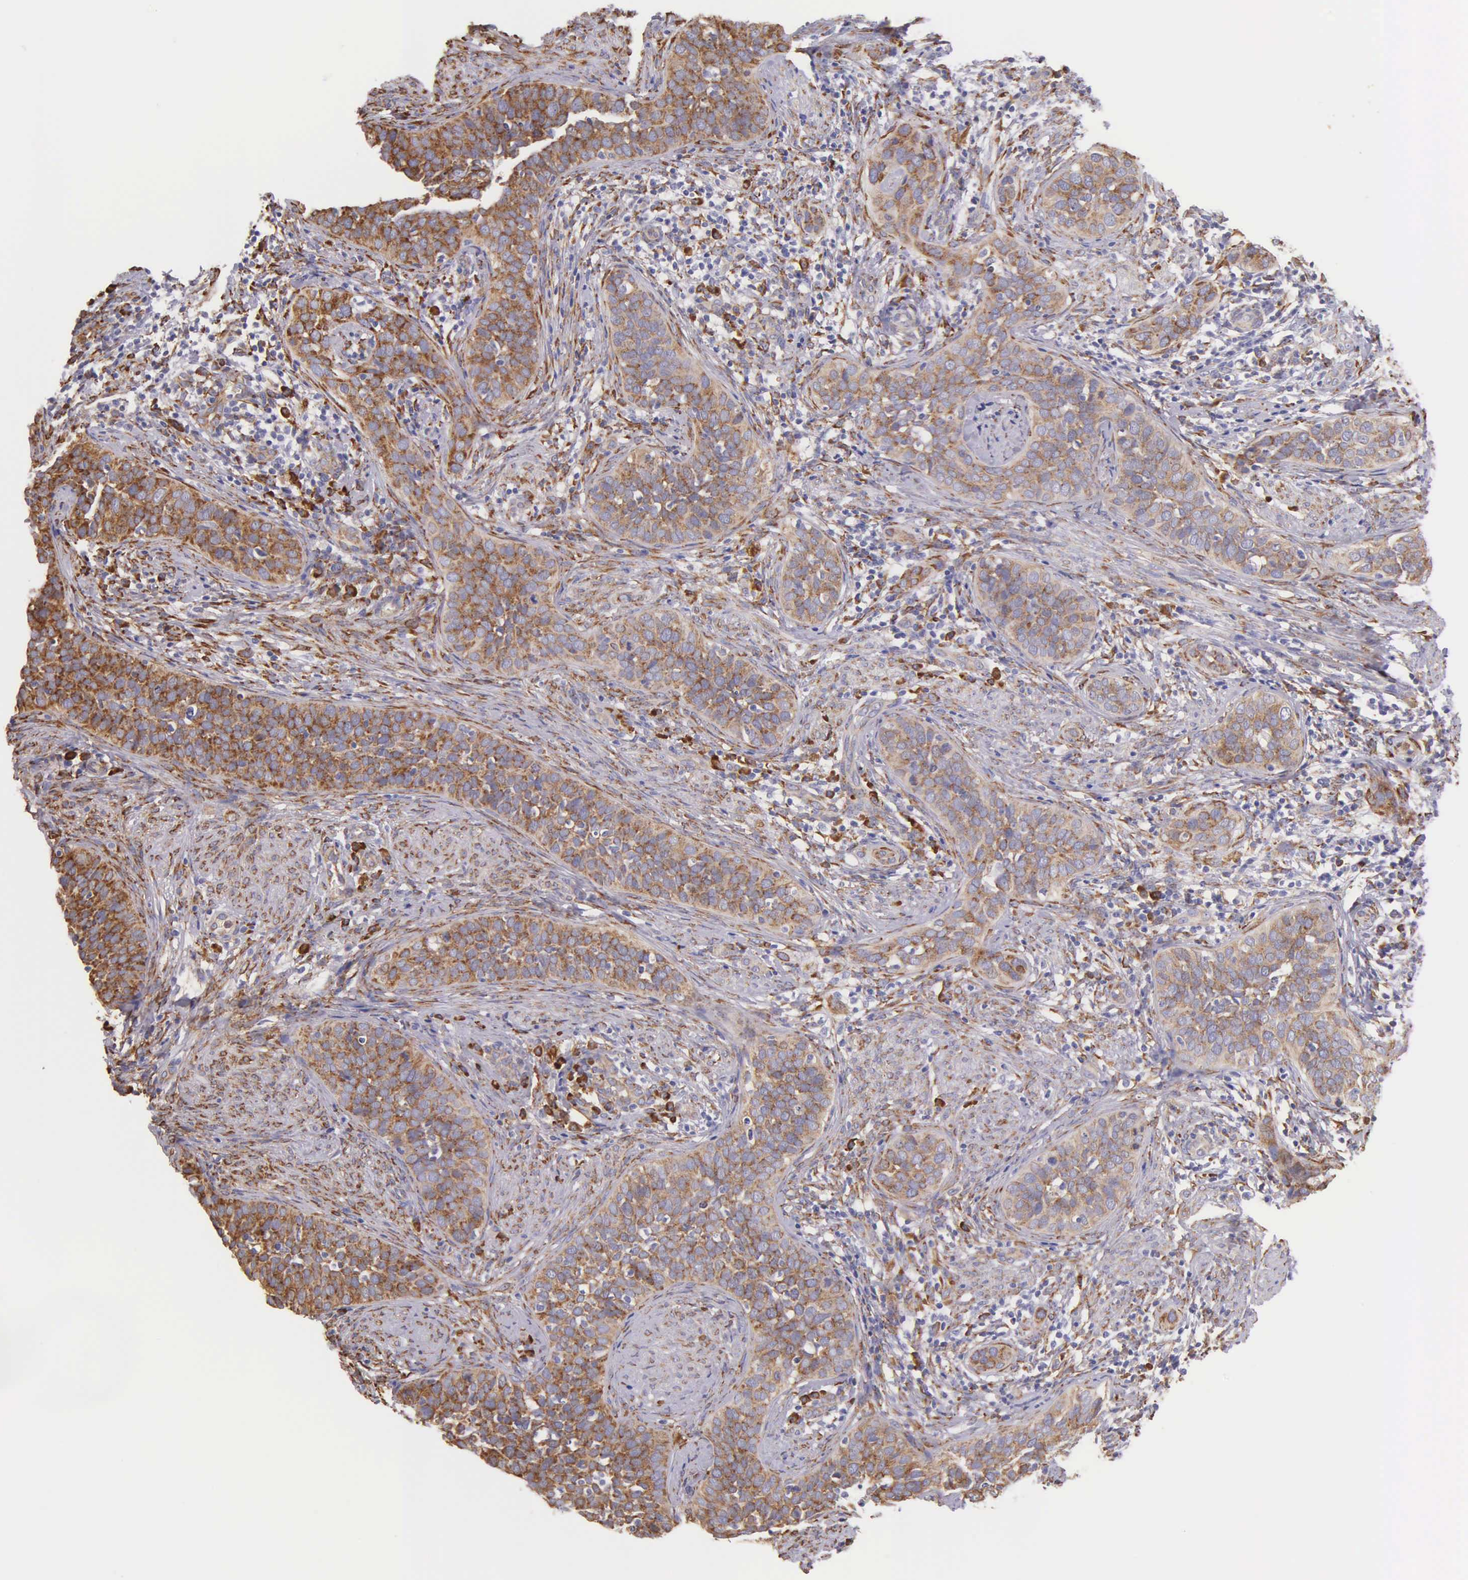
{"staining": {"intensity": "moderate", "quantity": ">75%", "location": "cytoplasmic/membranous"}, "tissue": "cervical cancer", "cell_type": "Tumor cells", "image_type": "cancer", "snomed": [{"axis": "morphology", "description": "Squamous cell carcinoma, NOS"}, {"axis": "topography", "description": "Cervix"}], "caption": "Immunohistochemistry histopathology image of human cervical cancer stained for a protein (brown), which reveals medium levels of moderate cytoplasmic/membranous staining in about >75% of tumor cells.", "gene": "CKAP4", "patient": {"sex": "female", "age": 31}}